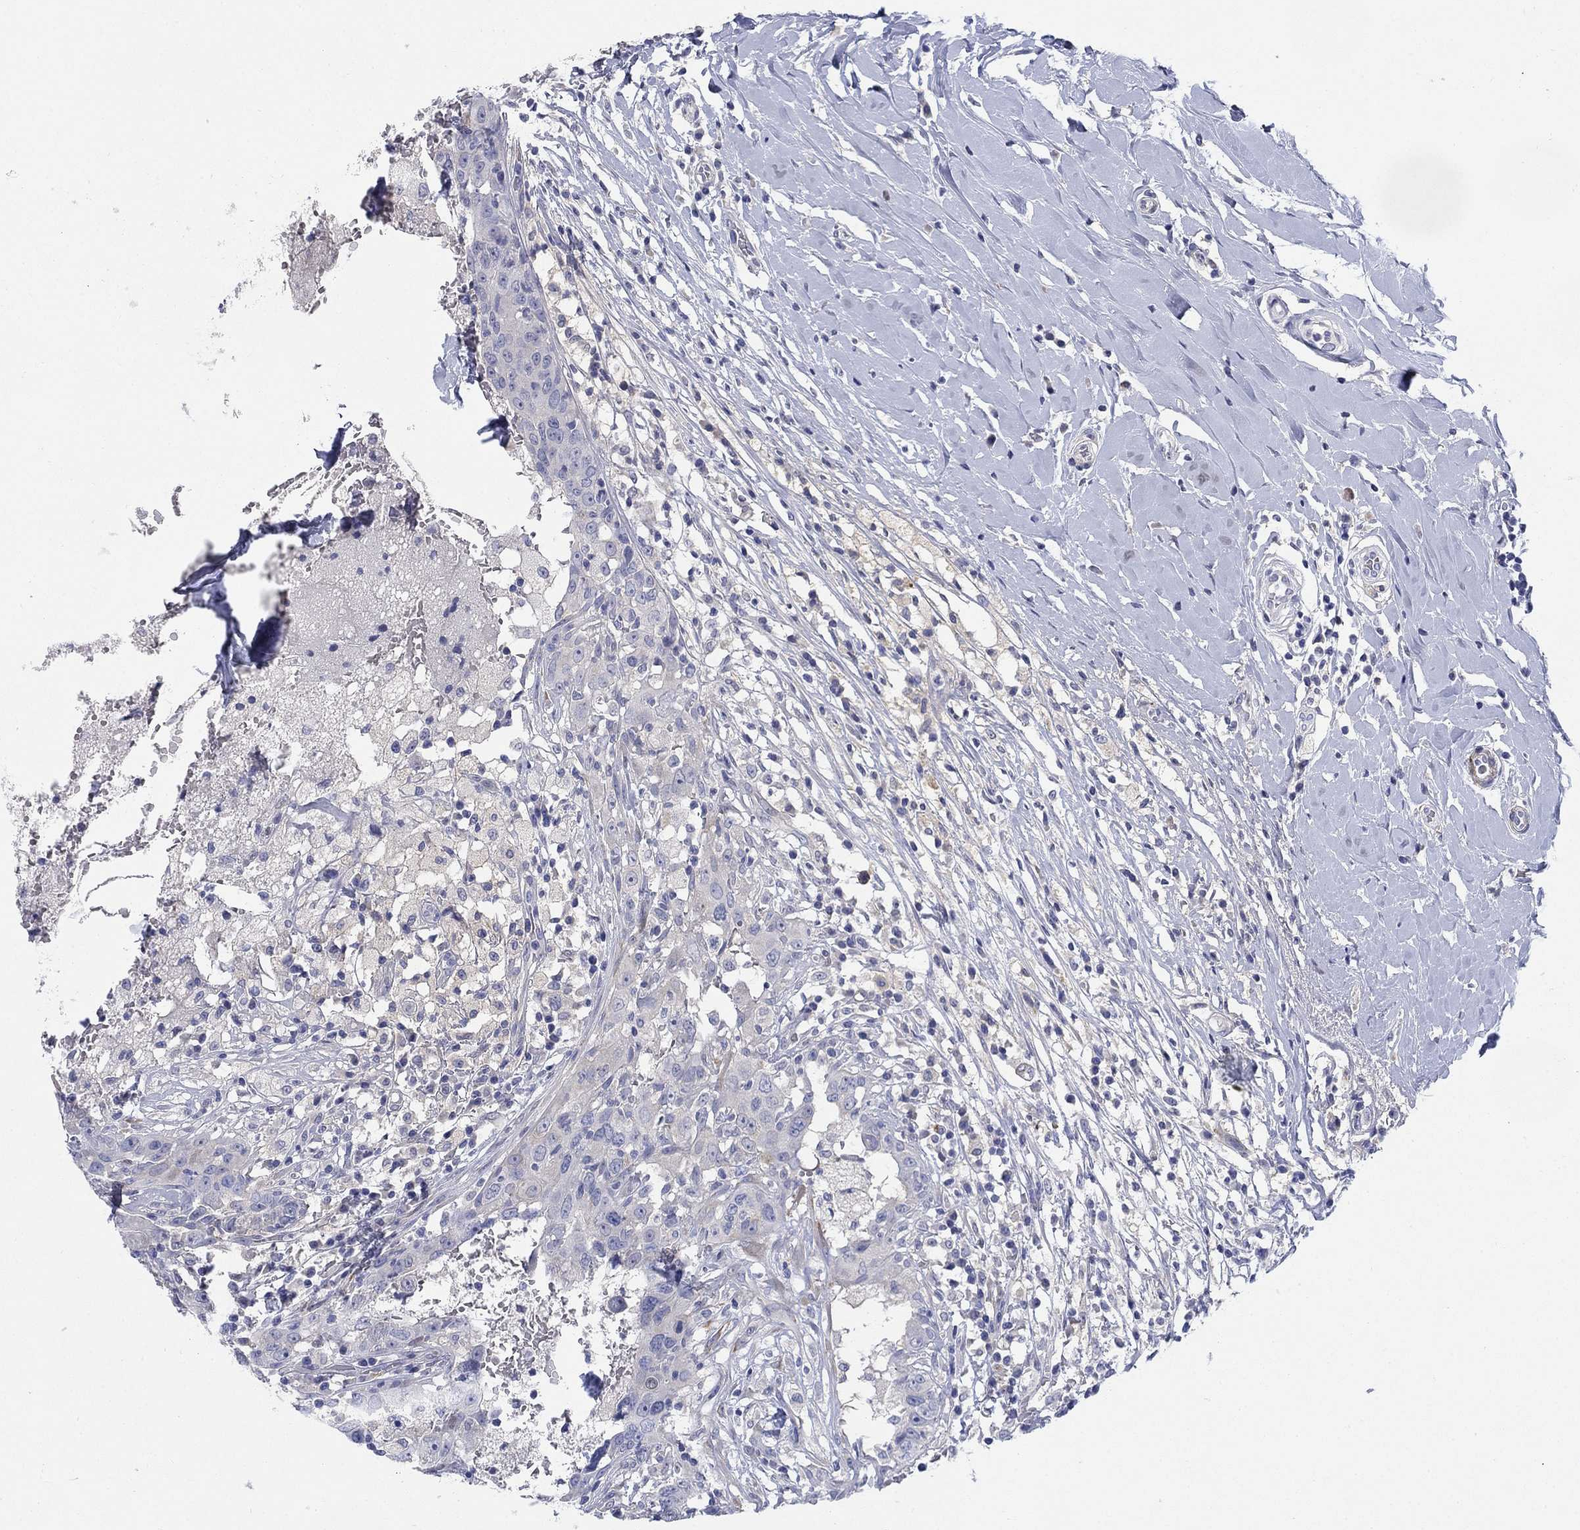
{"staining": {"intensity": "negative", "quantity": "none", "location": "none"}, "tissue": "breast cancer", "cell_type": "Tumor cells", "image_type": "cancer", "snomed": [{"axis": "morphology", "description": "Duct carcinoma"}, {"axis": "topography", "description": "Breast"}], "caption": "High magnification brightfield microscopy of breast invasive ductal carcinoma stained with DAB (brown) and counterstained with hematoxylin (blue): tumor cells show no significant expression. (Stains: DAB (3,3'-diaminobenzidine) immunohistochemistry with hematoxylin counter stain, Microscopy: brightfield microscopy at high magnification).", "gene": "PTPRZ1", "patient": {"sex": "female", "age": 27}}